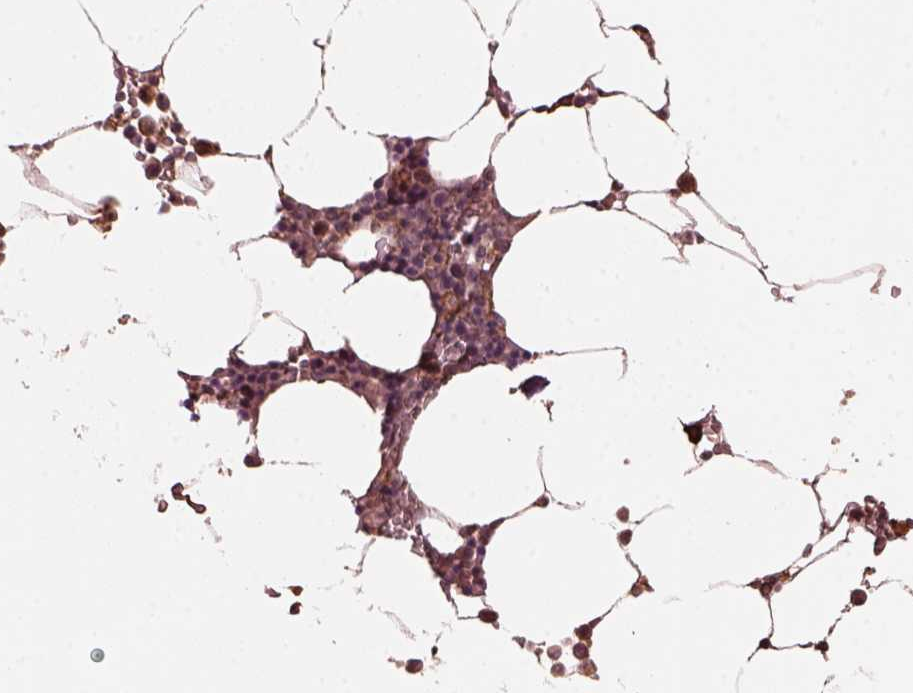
{"staining": {"intensity": "moderate", "quantity": "<25%", "location": "cytoplasmic/membranous"}, "tissue": "bone marrow", "cell_type": "Hematopoietic cells", "image_type": "normal", "snomed": [{"axis": "morphology", "description": "Normal tissue, NOS"}, {"axis": "topography", "description": "Bone marrow"}], "caption": "Normal bone marrow reveals moderate cytoplasmic/membranous staining in approximately <25% of hematopoietic cells (DAB (3,3'-diaminobenzidine) IHC, brown staining for protein, blue staining for nuclei)..", "gene": "ZNF292", "patient": {"sex": "female", "age": 52}}